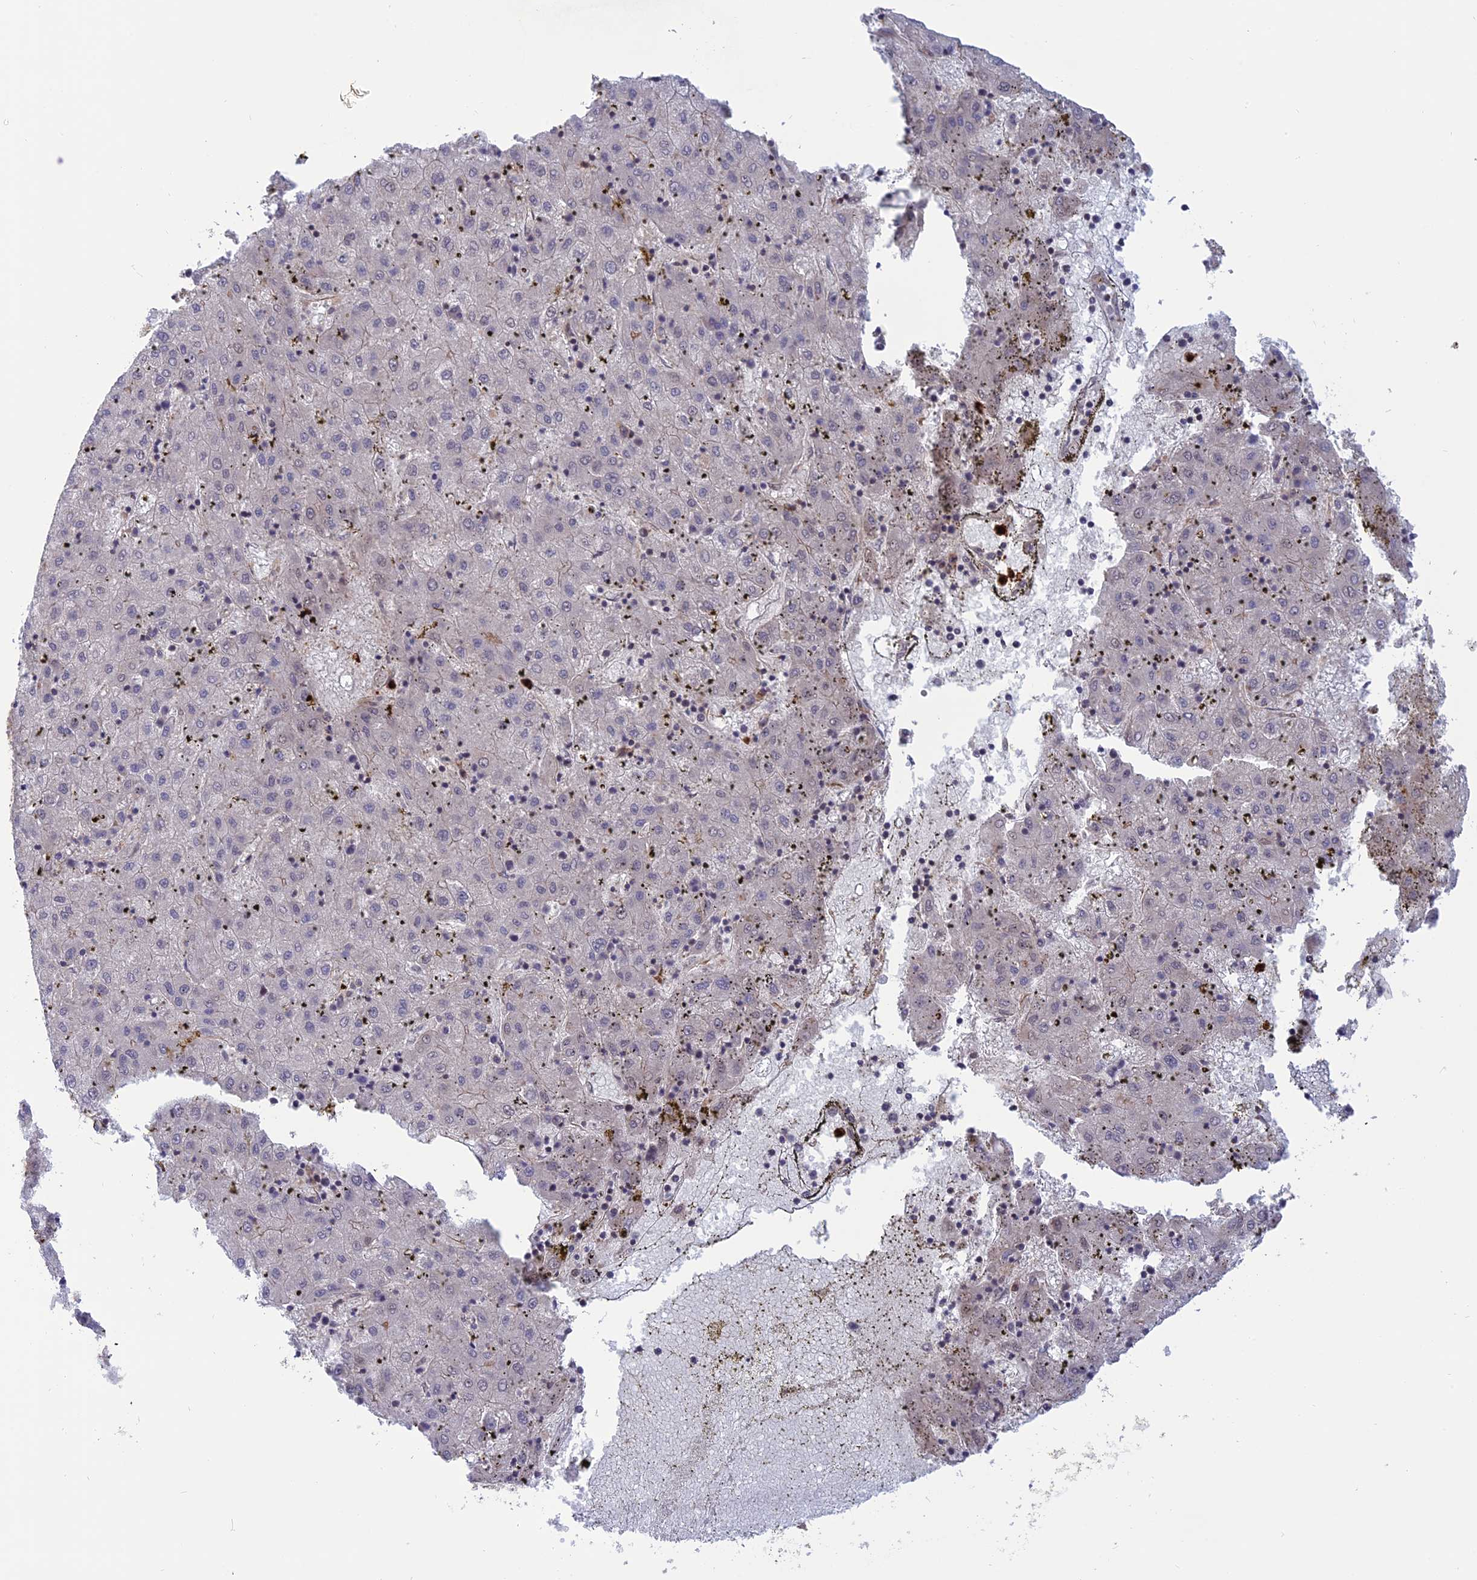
{"staining": {"intensity": "negative", "quantity": "none", "location": "none"}, "tissue": "liver cancer", "cell_type": "Tumor cells", "image_type": "cancer", "snomed": [{"axis": "morphology", "description": "Carcinoma, Hepatocellular, NOS"}, {"axis": "topography", "description": "Liver"}], "caption": "Micrograph shows no significant protein staining in tumor cells of liver cancer (hepatocellular carcinoma).", "gene": "PHLDB3", "patient": {"sex": "male", "age": 72}}